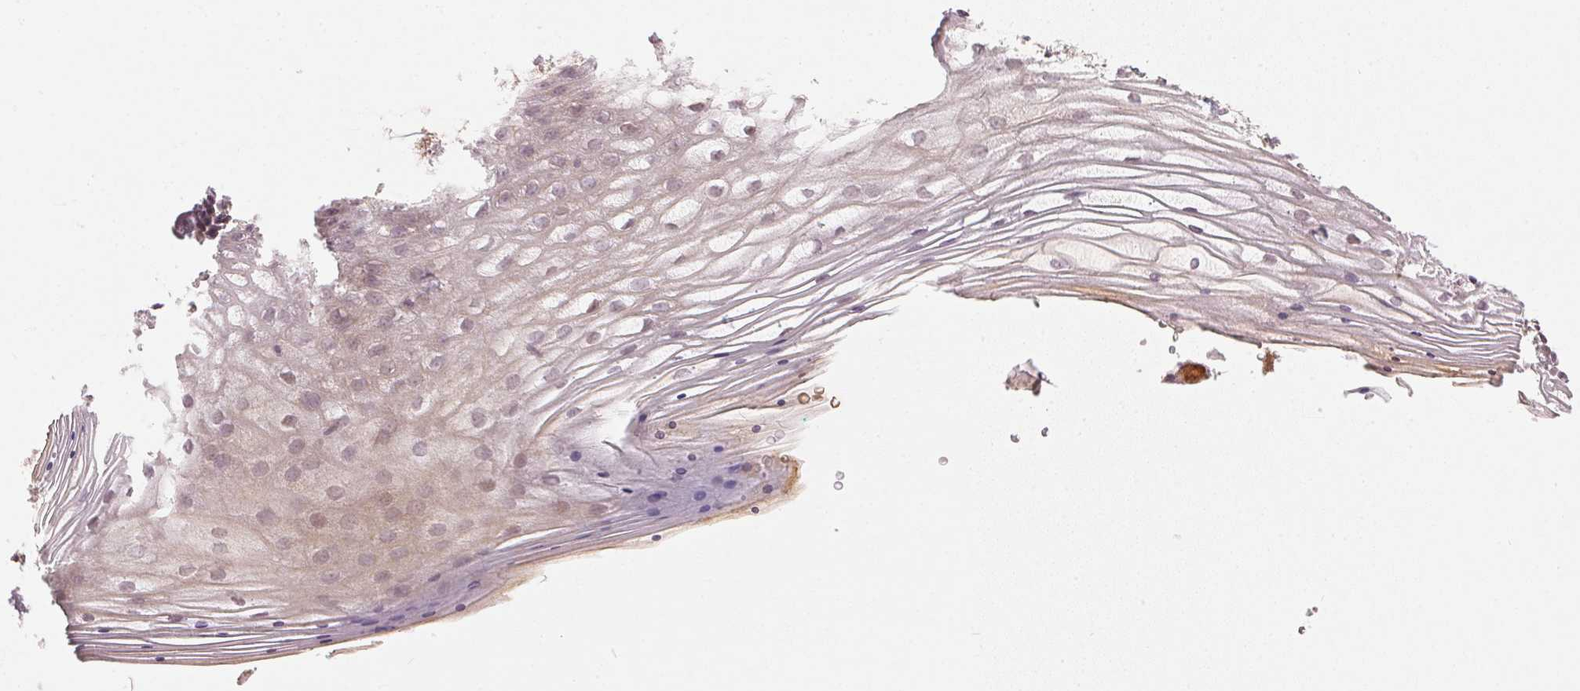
{"staining": {"intensity": "weak", "quantity": "25%-75%", "location": "cytoplasmic/membranous"}, "tissue": "vagina", "cell_type": "Squamous epithelial cells", "image_type": "normal", "snomed": [{"axis": "morphology", "description": "Normal tissue, NOS"}, {"axis": "topography", "description": "Vagina"}], "caption": "Benign vagina exhibits weak cytoplasmic/membranous positivity in about 25%-75% of squamous epithelial cells, visualized by immunohistochemistry. Immunohistochemistry stains the protein of interest in brown and the nuclei are stained blue.", "gene": "NADK2", "patient": {"sex": "female", "age": 42}}